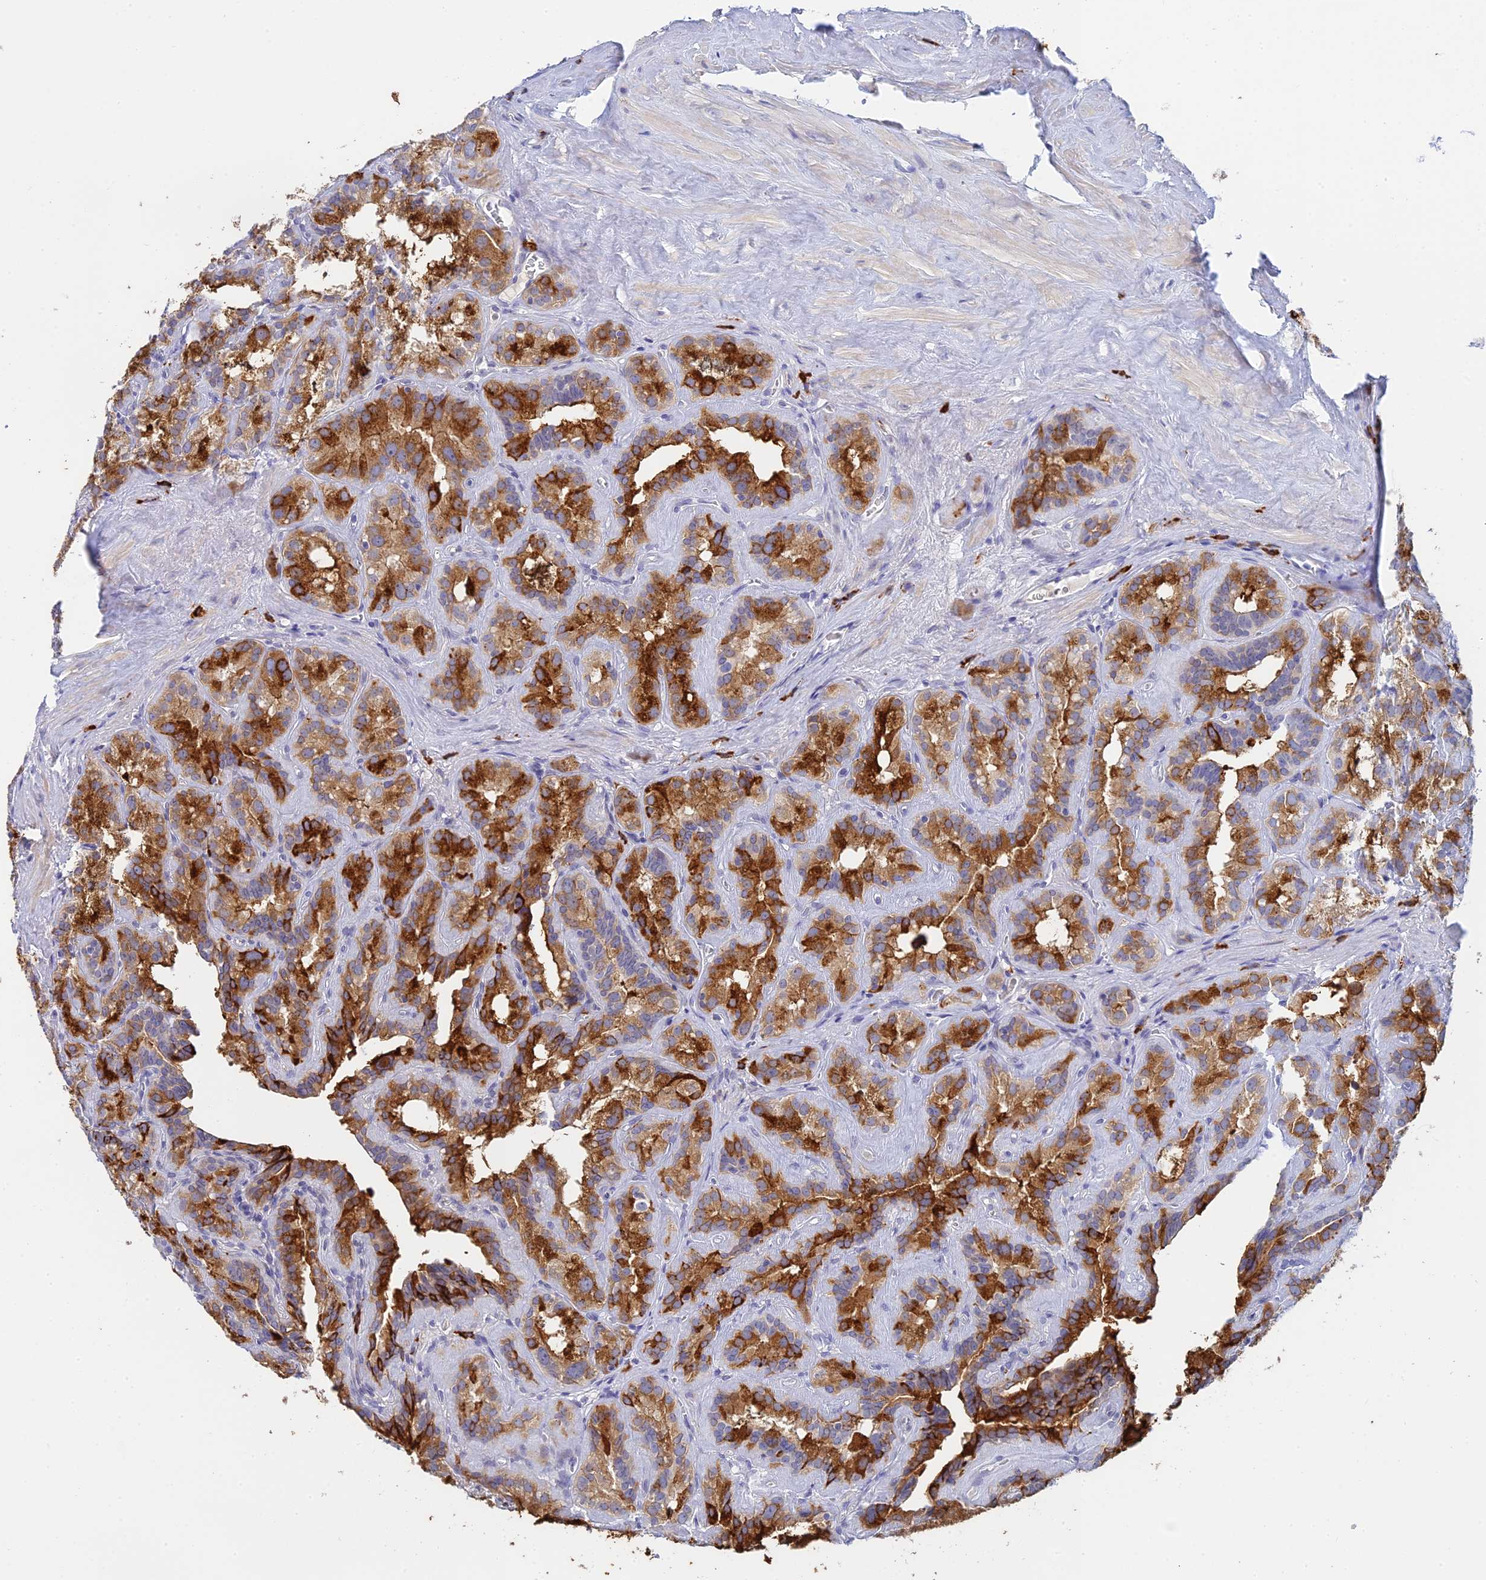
{"staining": {"intensity": "strong", "quantity": "25%-75%", "location": "cytoplasmic/membranous"}, "tissue": "seminal vesicle", "cell_type": "Glandular cells", "image_type": "normal", "snomed": [{"axis": "morphology", "description": "Normal tissue, NOS"}, {"axis": "topography", "description": "Prostate"}, {"axis": "topography", "description": "Seminal veicle"}], "caption": "Human seminal vesicle stained for a protein (brown) demonstrates strong cytoplasmic/membranous positive expression in about 25%-75% of glandular cells.", "gene": "CEP152", "patient": {"sex": "male", "age": 59}}